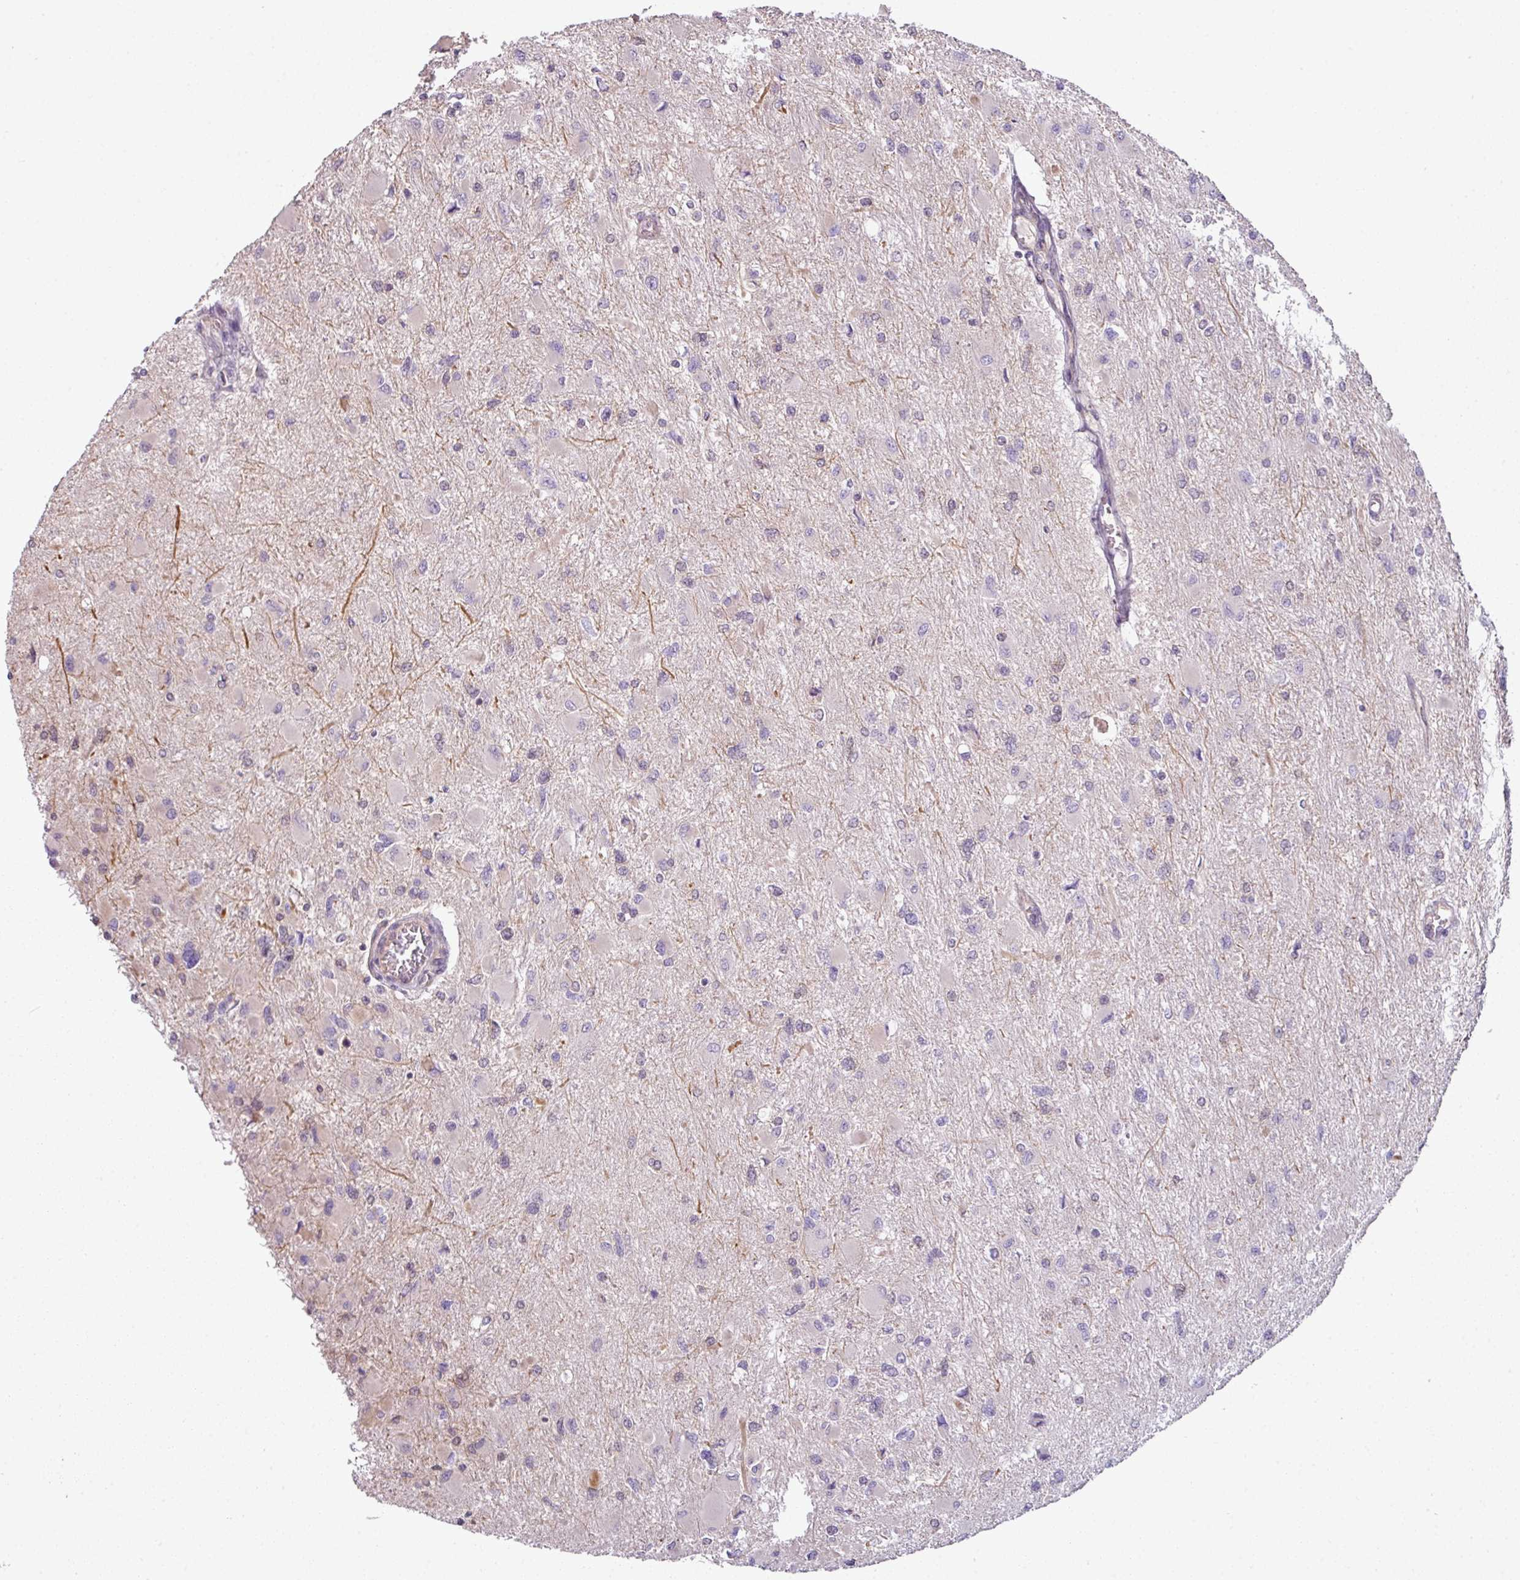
{"staining": {"intensity": "negative", "quantity": "none", "location": "none"}, "tissue": "glioma", "cell_type": "Tumor cells", "image_type": "cancer", "snomed": [{"axis": "morphology", "description": "Glioma, malignant, High grade"}, {"axis": "topography", "description": "Cerebral cortex"}], "caption": "This is a image of IHC staining of malignant high-grade glioma, which shows no expression in tumor cells.", "gene": "DERPC", "patient": {"sex": "female", "age": 36}}